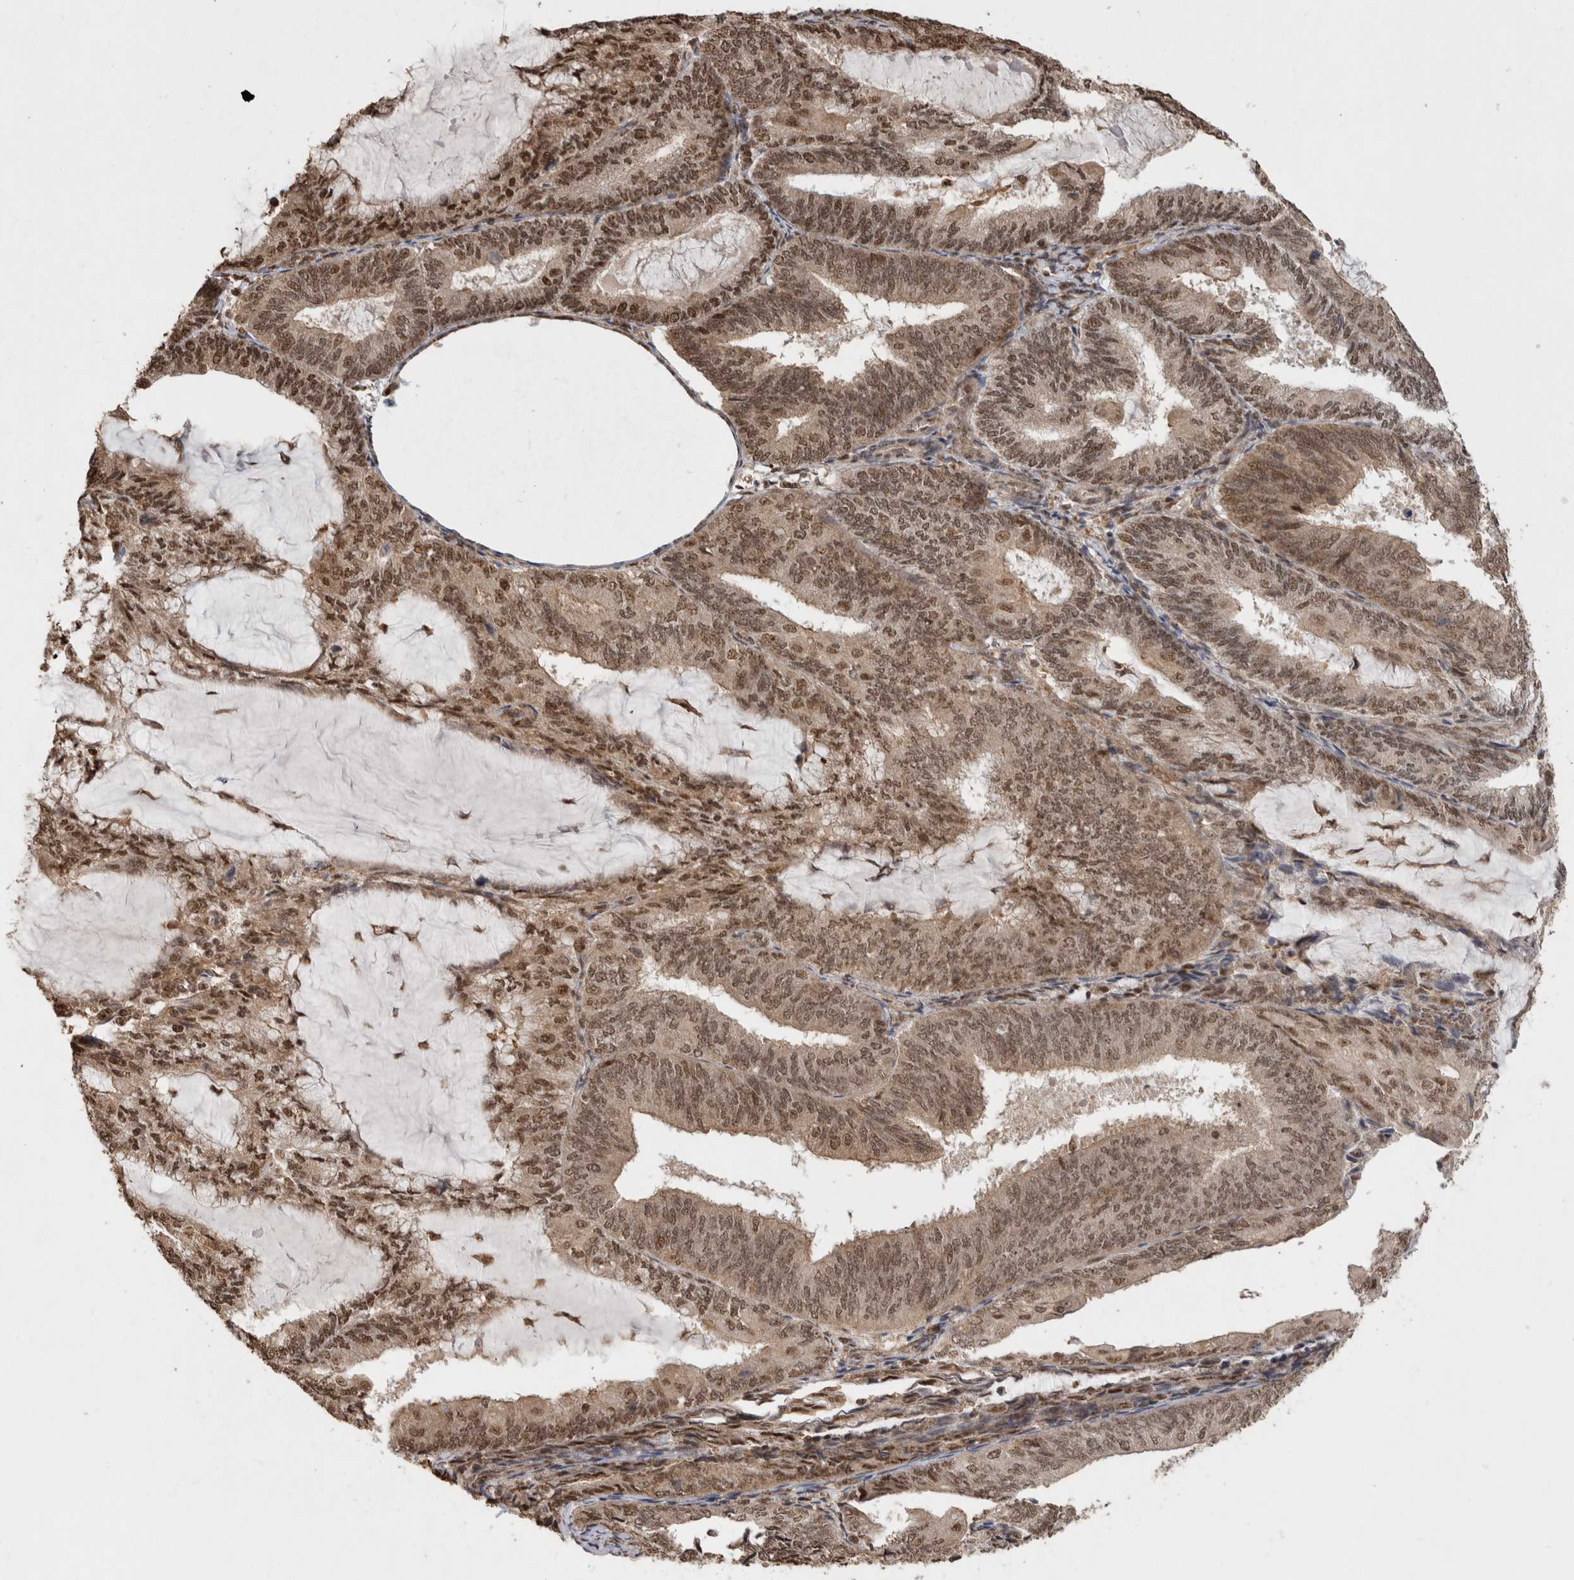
{"staining": {"intensity": "moderate", "quantity": ">75%", "location": "cytoplasmic/membranous,nuclear"}, "tissue": "endometrial cancer", "cell_type": "Tumor cells", "image_type": "cancer", "snomed": [{"axis": "morphology", "description": "Adenocarcinoma, NOS"}, {"axis": "topography", "description": "Endometrium"}], "caption": "Immunohistochemistry image of neoplastic tissue: human adenocarcinoma (endometrial) stained using immunohistochemistry (IHC) demonstrates medium levels of moderate protein expression localized specifically in the cytoplasmic/membranous and nuclear of tumor cells, appearing as a cytoplasmic/membranous and nuclear brown color.", "gene": "KEAP1", "patient": {"sex": "female", "age": 81}}